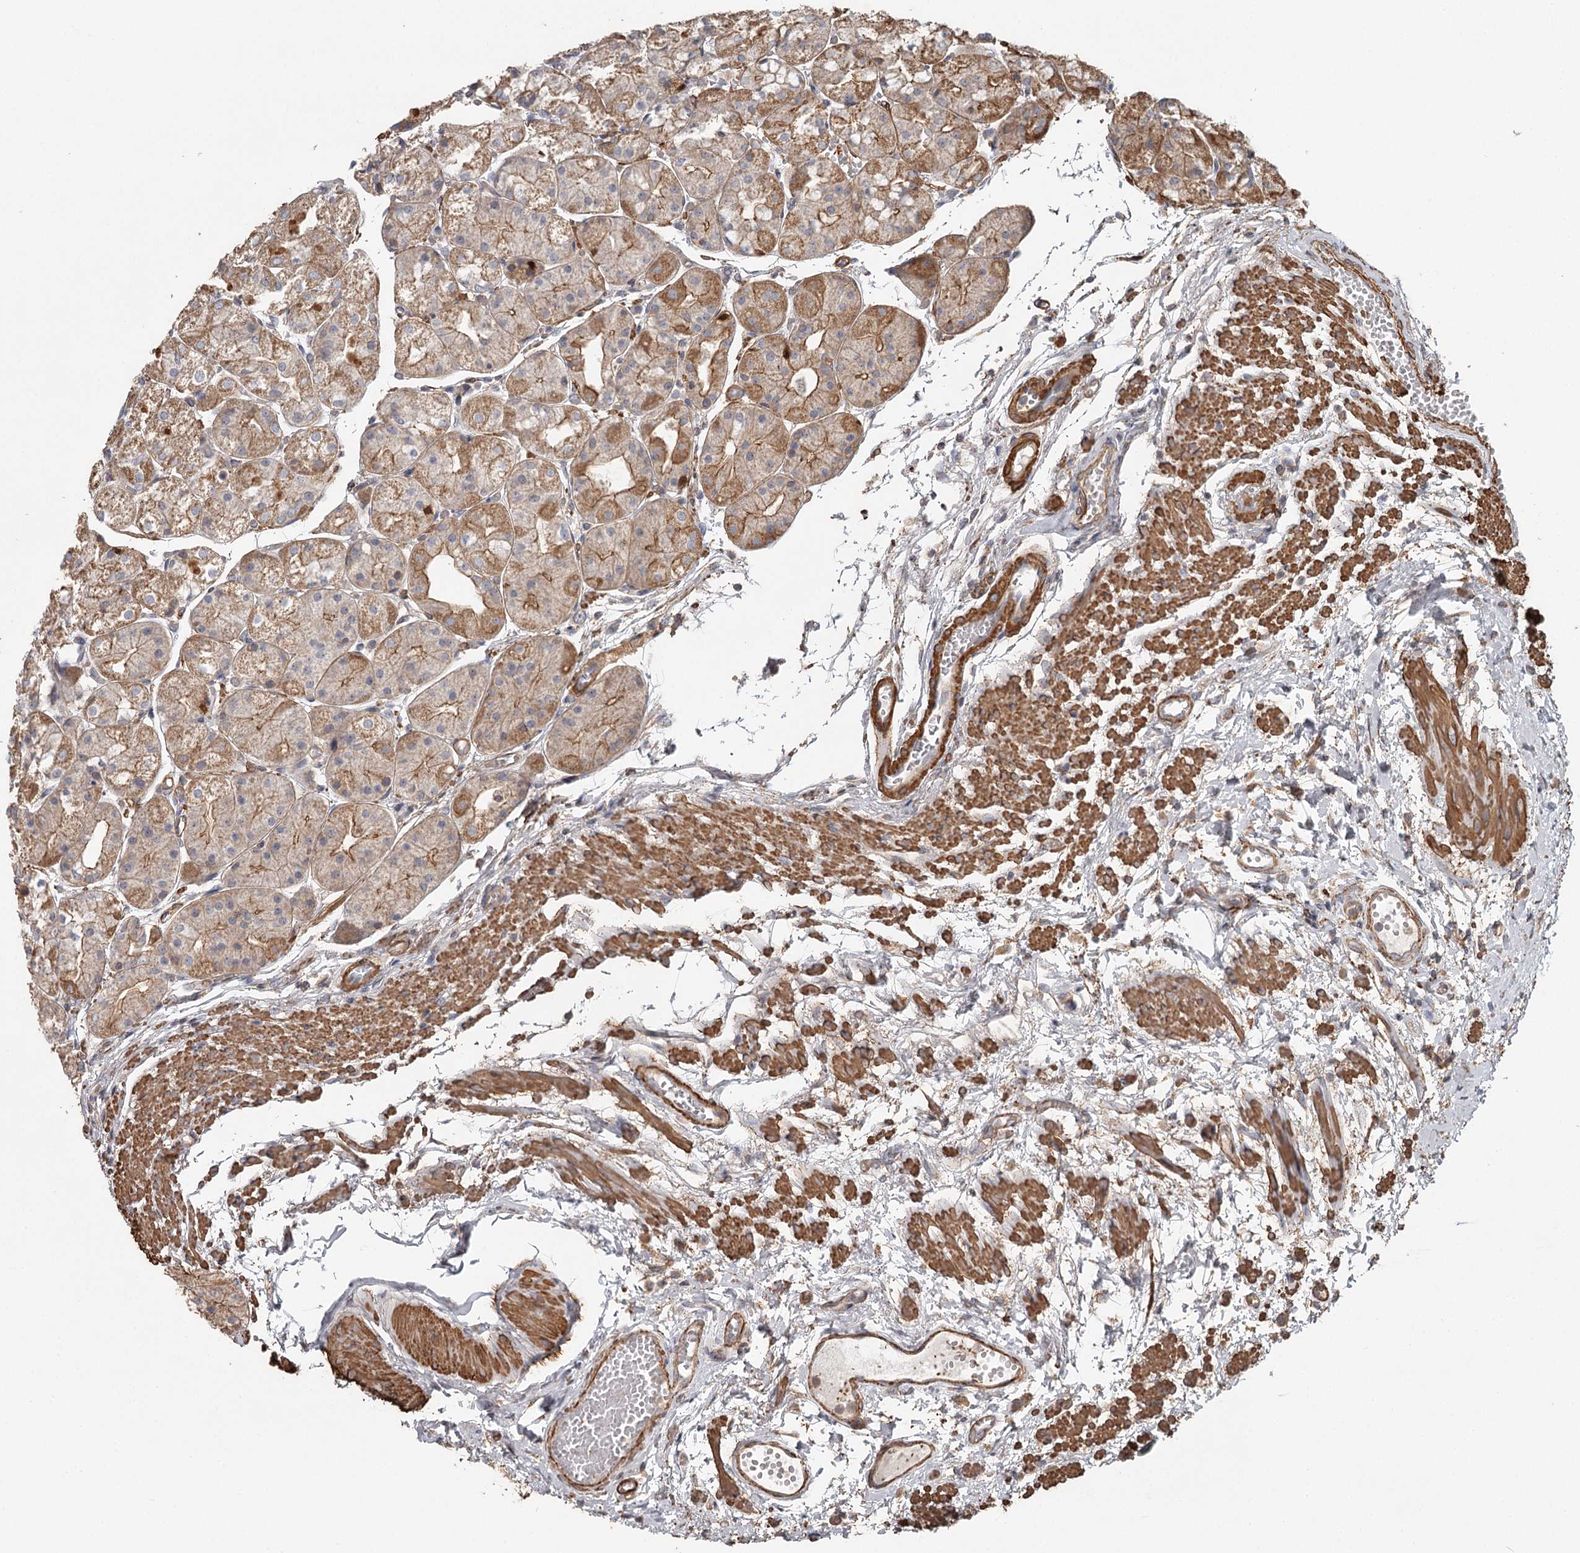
{"staining": {"intensity": "moderate", "quantity": ">75%", "location": "cytoplasmic/membranous"}, "tissue": "stomach", "cell_type": "Glandular cells", "image_type": "normal", "snomed": [{"axis": "morphology", "description": "Normal tissue, NOS"}, {"axis": "topography", "description": "Stomach, upper"}], "caption": "The image demonstrates immunohistochemical staining of benign stomach. There is moderate cytoplasmic/membranous expression is appreciated in about >75% of glandular cells.", "gene": "DHRS9", "patient": {"sex": "male", "age": 72}}